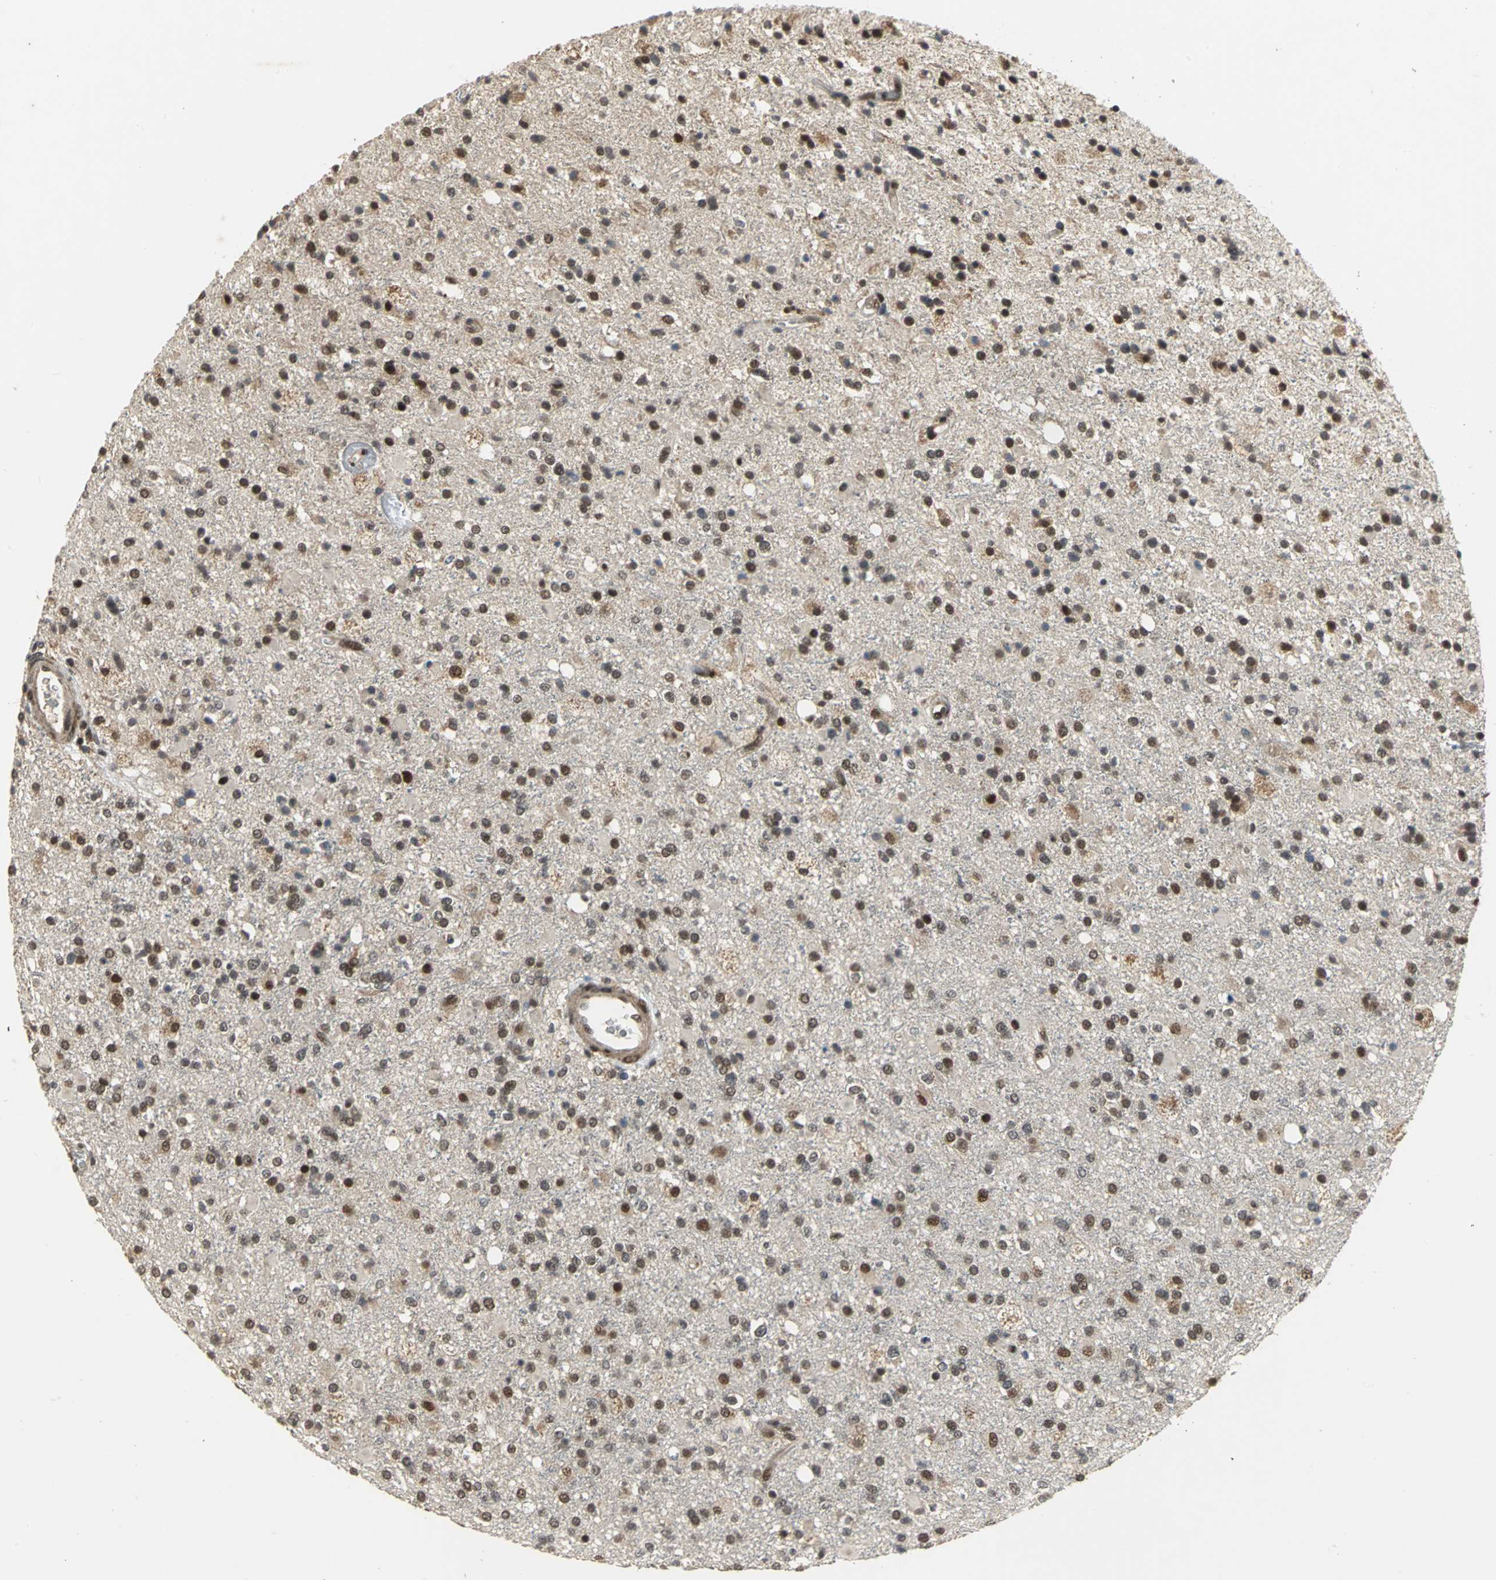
{"staining": {"intensity": "moderate", "quantity": "25%-75%", "location": "nuclear"}, "tissue": "glioma", "cell_type": "Tumor cells", "image_type": "cancer", "snomed": [{"axis": "morphology", "description": "Glioma, malignant, High grade"}, {"axis": "topography", "description": "Brain"}], "caption": "Moderate nuclear expression for a protein is appreciated in approximately 25%-75% of tumor cells of malignant high-grade glioma using immunohistochemistry (IHC).", "gene": "NOTCH3", "patient": {"sex": "male", "age": 33}}